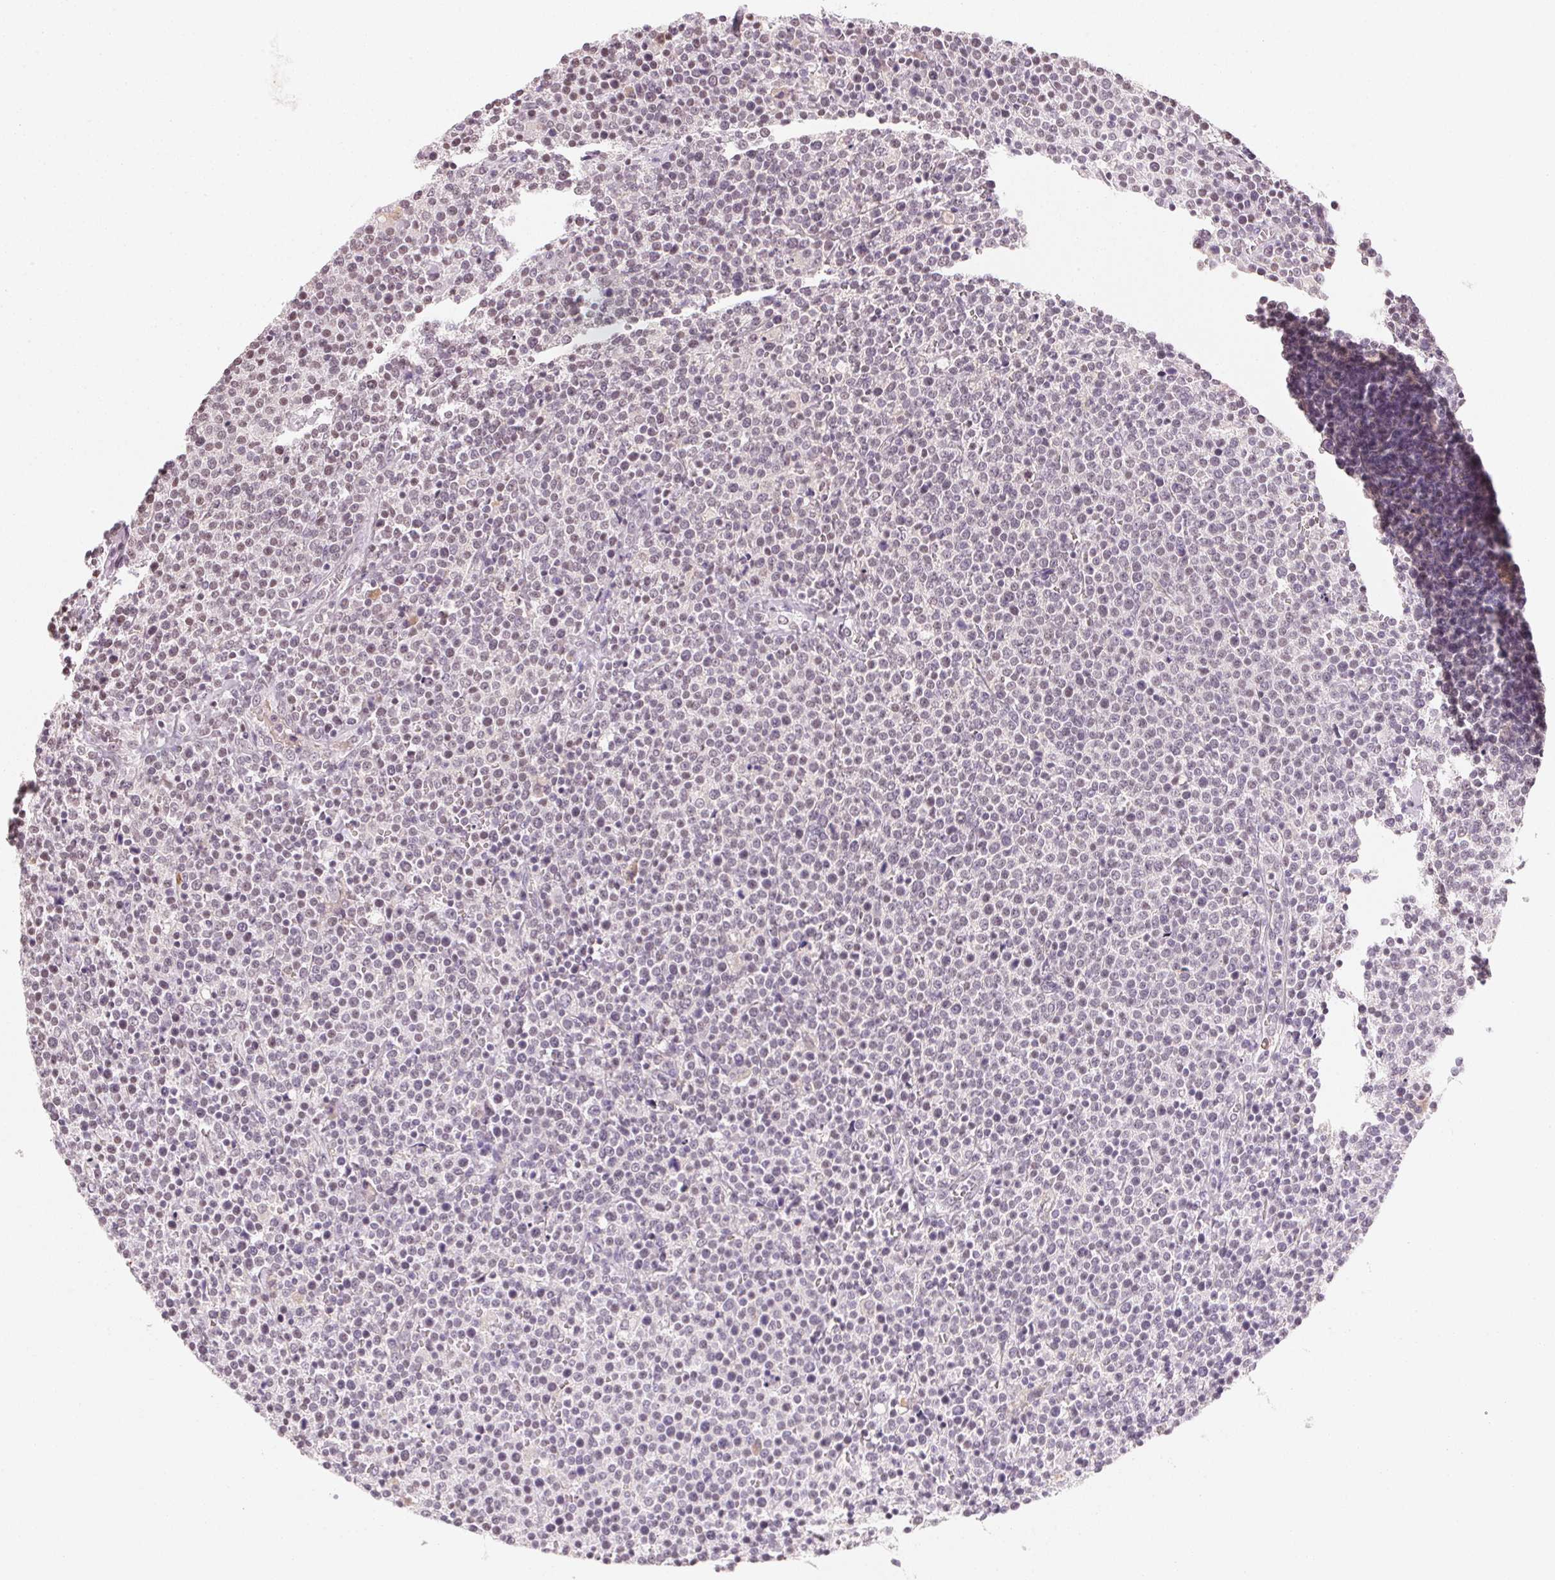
{"staining": {"intensity": "negative", "quantity": "none", "location": "none"}, "tissue": "lymphoma", "cell_type": "Tumor cells", "image_type": "cancer", "snomed": [{"axis": "morphology", "description": "Malignant lymphoma, non-Hodgkin's type, High grade"}, {"axis": "topography", "description": "Lymph node"}], "caption": "Tumor cells show no significant positivity in lymphoma.", "gene": "FNDC4", "patient": {"sex": "male", "age": 61}}